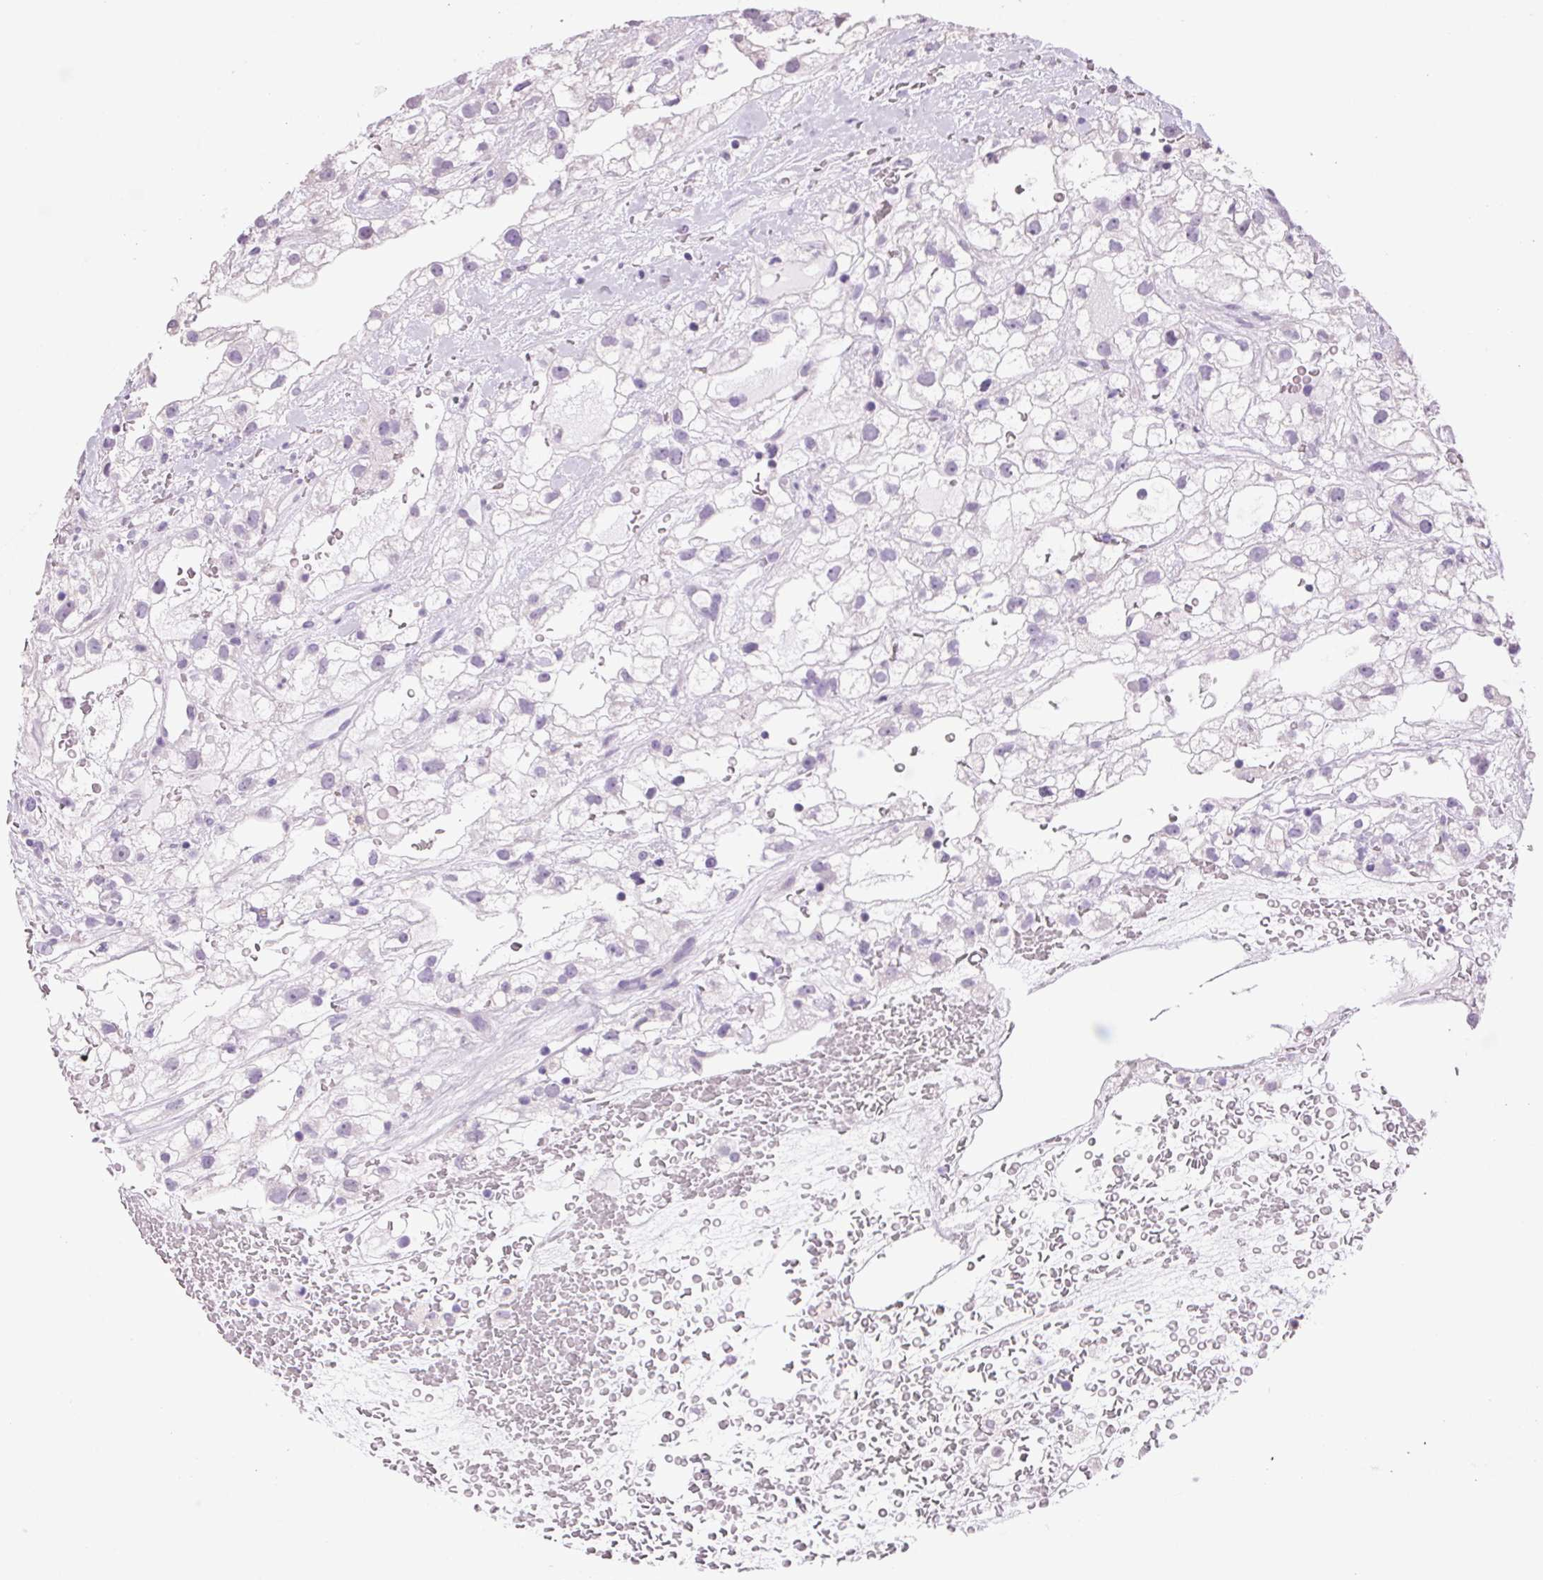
{"staining": {"intensity": "negative", "quantity": "none", "location": "none"}, "tissue": "renal cancer", "cell_type": "Tumor cells", "image_type": "cancer", "snomed": [{"axis": "morphology", "description": "Adenocarcinoma, NOS"}, {"axis": "topography", "description": "Kidney"}], "caption": "This is an IHC image of human renal cancer. There is no positivity in tumor cells.", "gene": "VWA3B", "patient": {"sex": "male", "age": 59}}